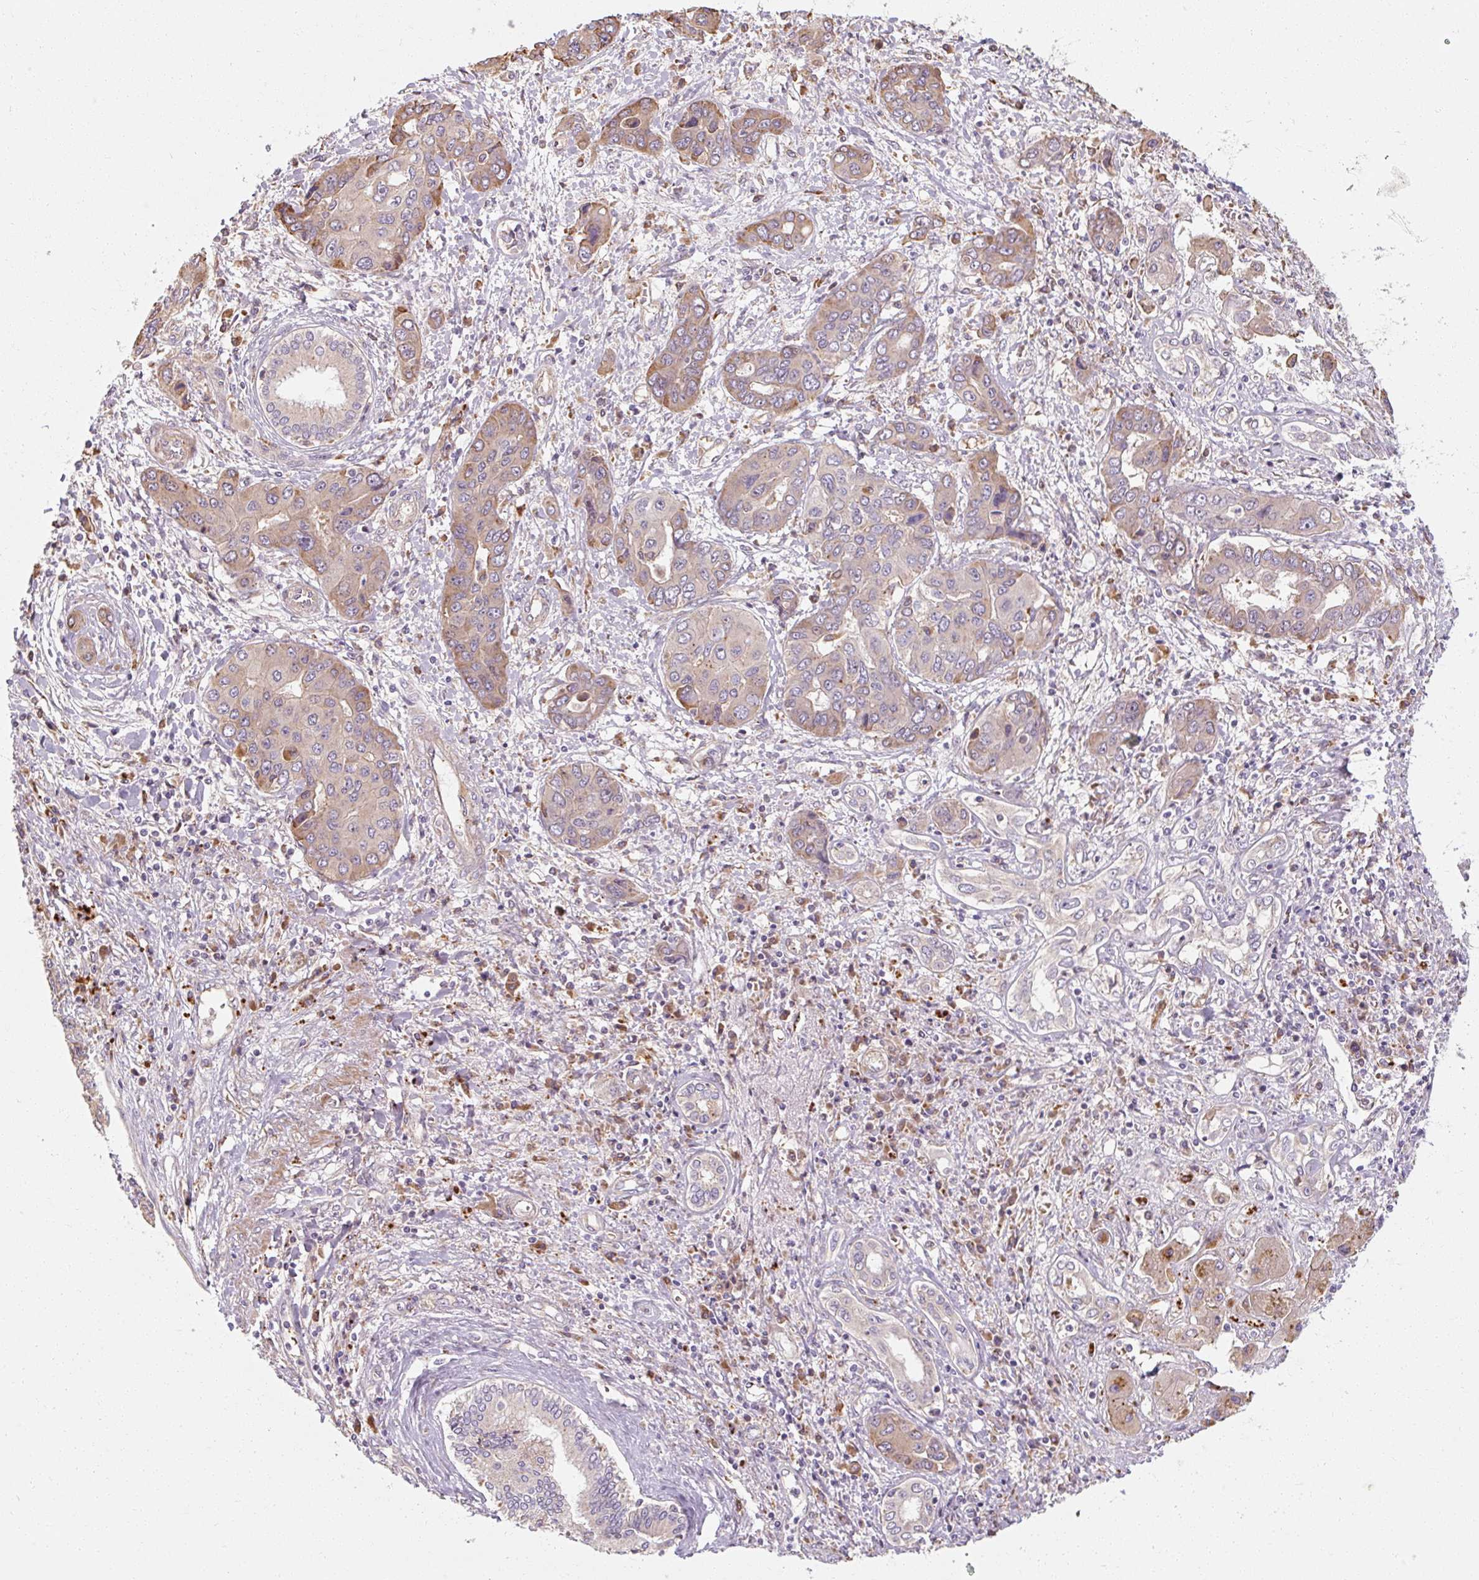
{"staining": {"intensity": "weak", "quantity": "<25%", "location": "cytoplasmic/membranous"}, "tissue": "liver cancer", "cell_type": "Tumor cells", "image_type": "cancer", "snomed": [{"axis": "morphology", "description": "Cholangiocarcinoma"}, {"axis": "topography", "description": "Liver"}], "caption": "There is no significant expression in tumor cells of liver cholangiocarcinoma.", "gene": "TBC1D4", "patient": {"sex": "male", "age": 67}}